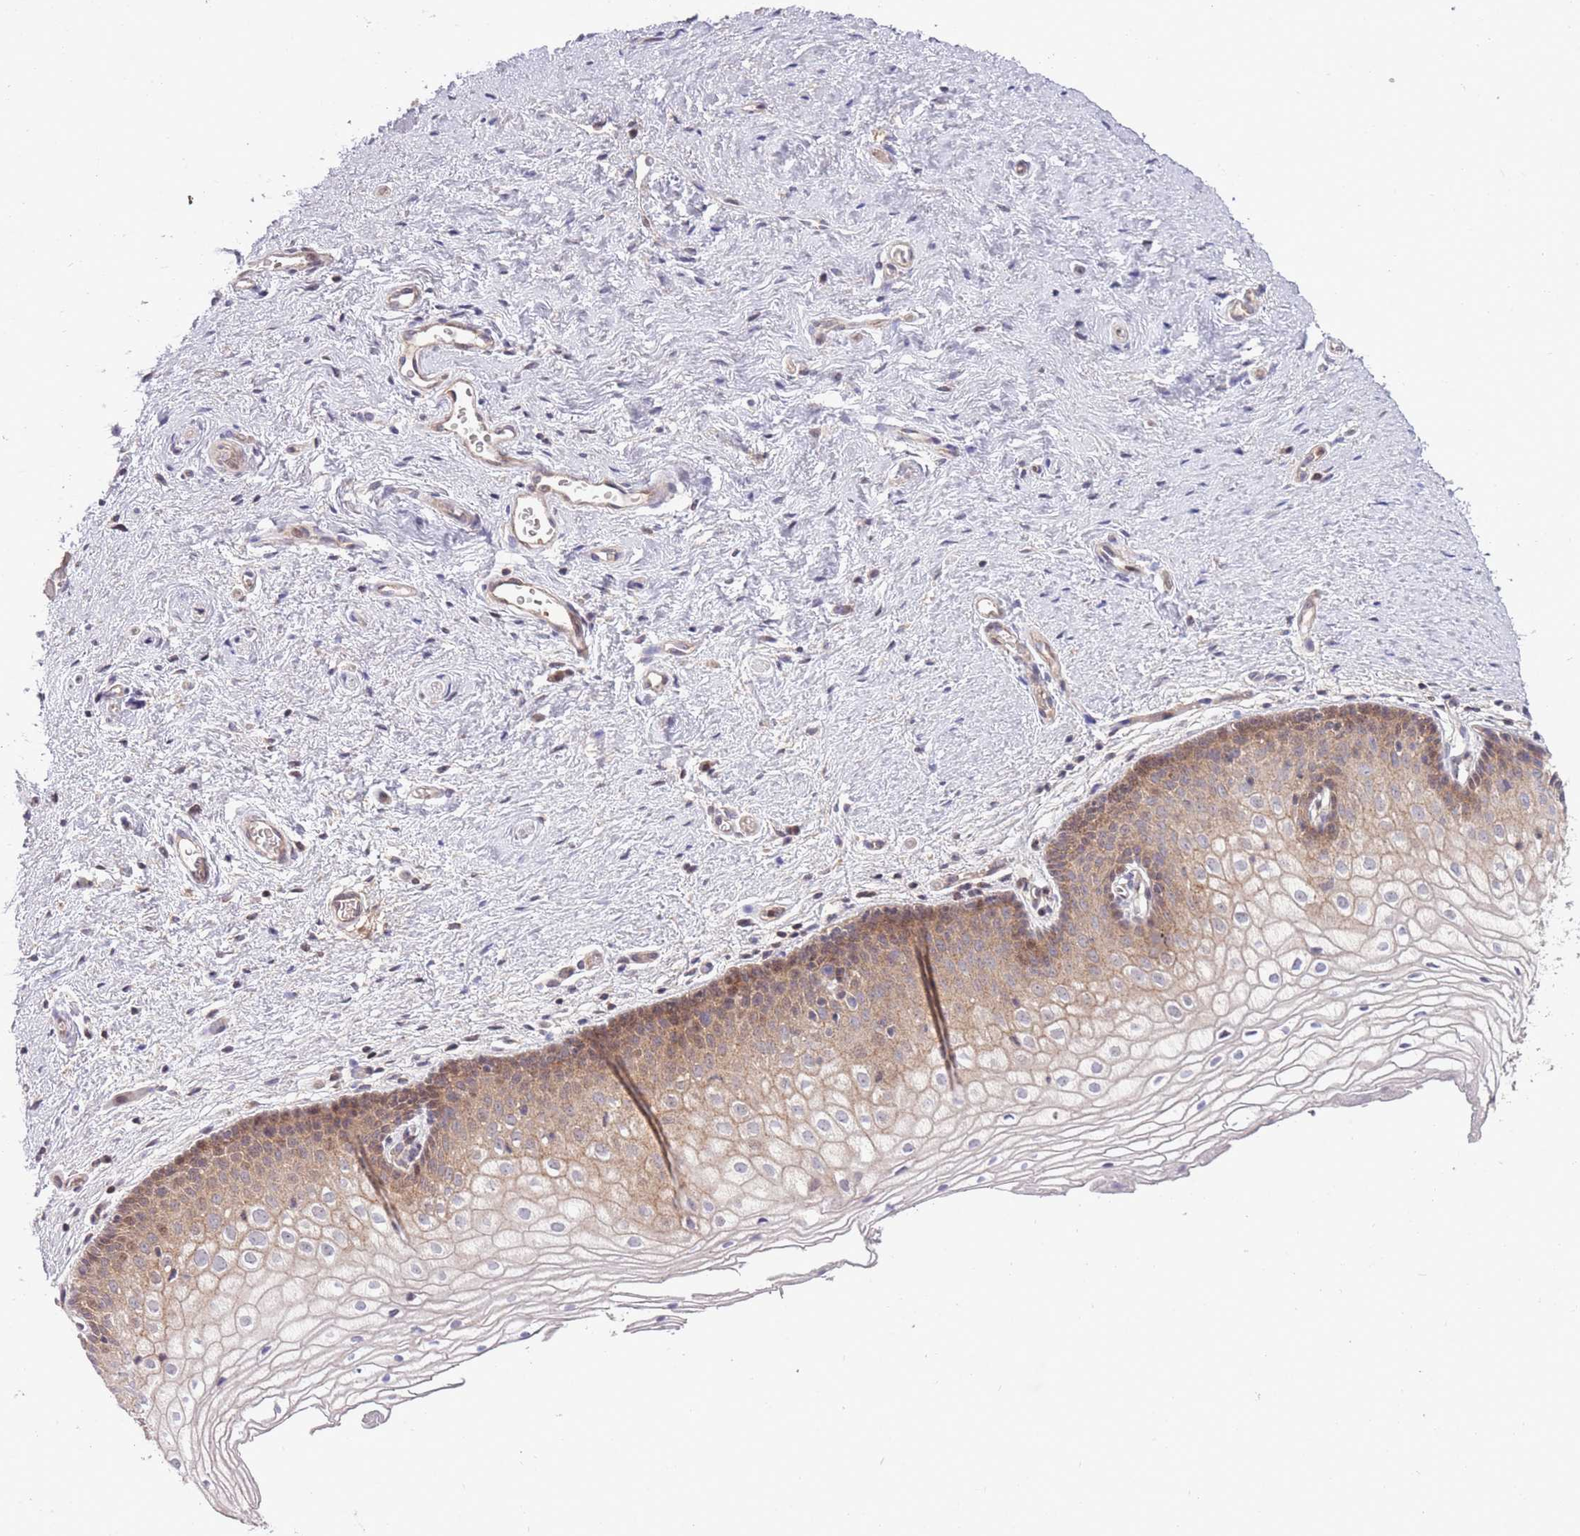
{"staining": {"intensity": "moderate", "quantity": "25%-75%", "location": "cytoplasmic/membranous"}, "tissue": "vagina", "cell_type": "Squamous epithelial cells", "image_type": "normal", "snomed": [{"axis": "morphology", "description": "Normal tissue, NOS"}, {"axis": "topography", "description": "Vagina"}], "caption": "Vagina was stained to show a protein in brown. There is medium levels of moderate cytoplasmic/membranous positivity in about 25%-75% of squamous epithelial cells.", "gene": "RIC8A", "patient": {"sex": "female", "age": 60}}